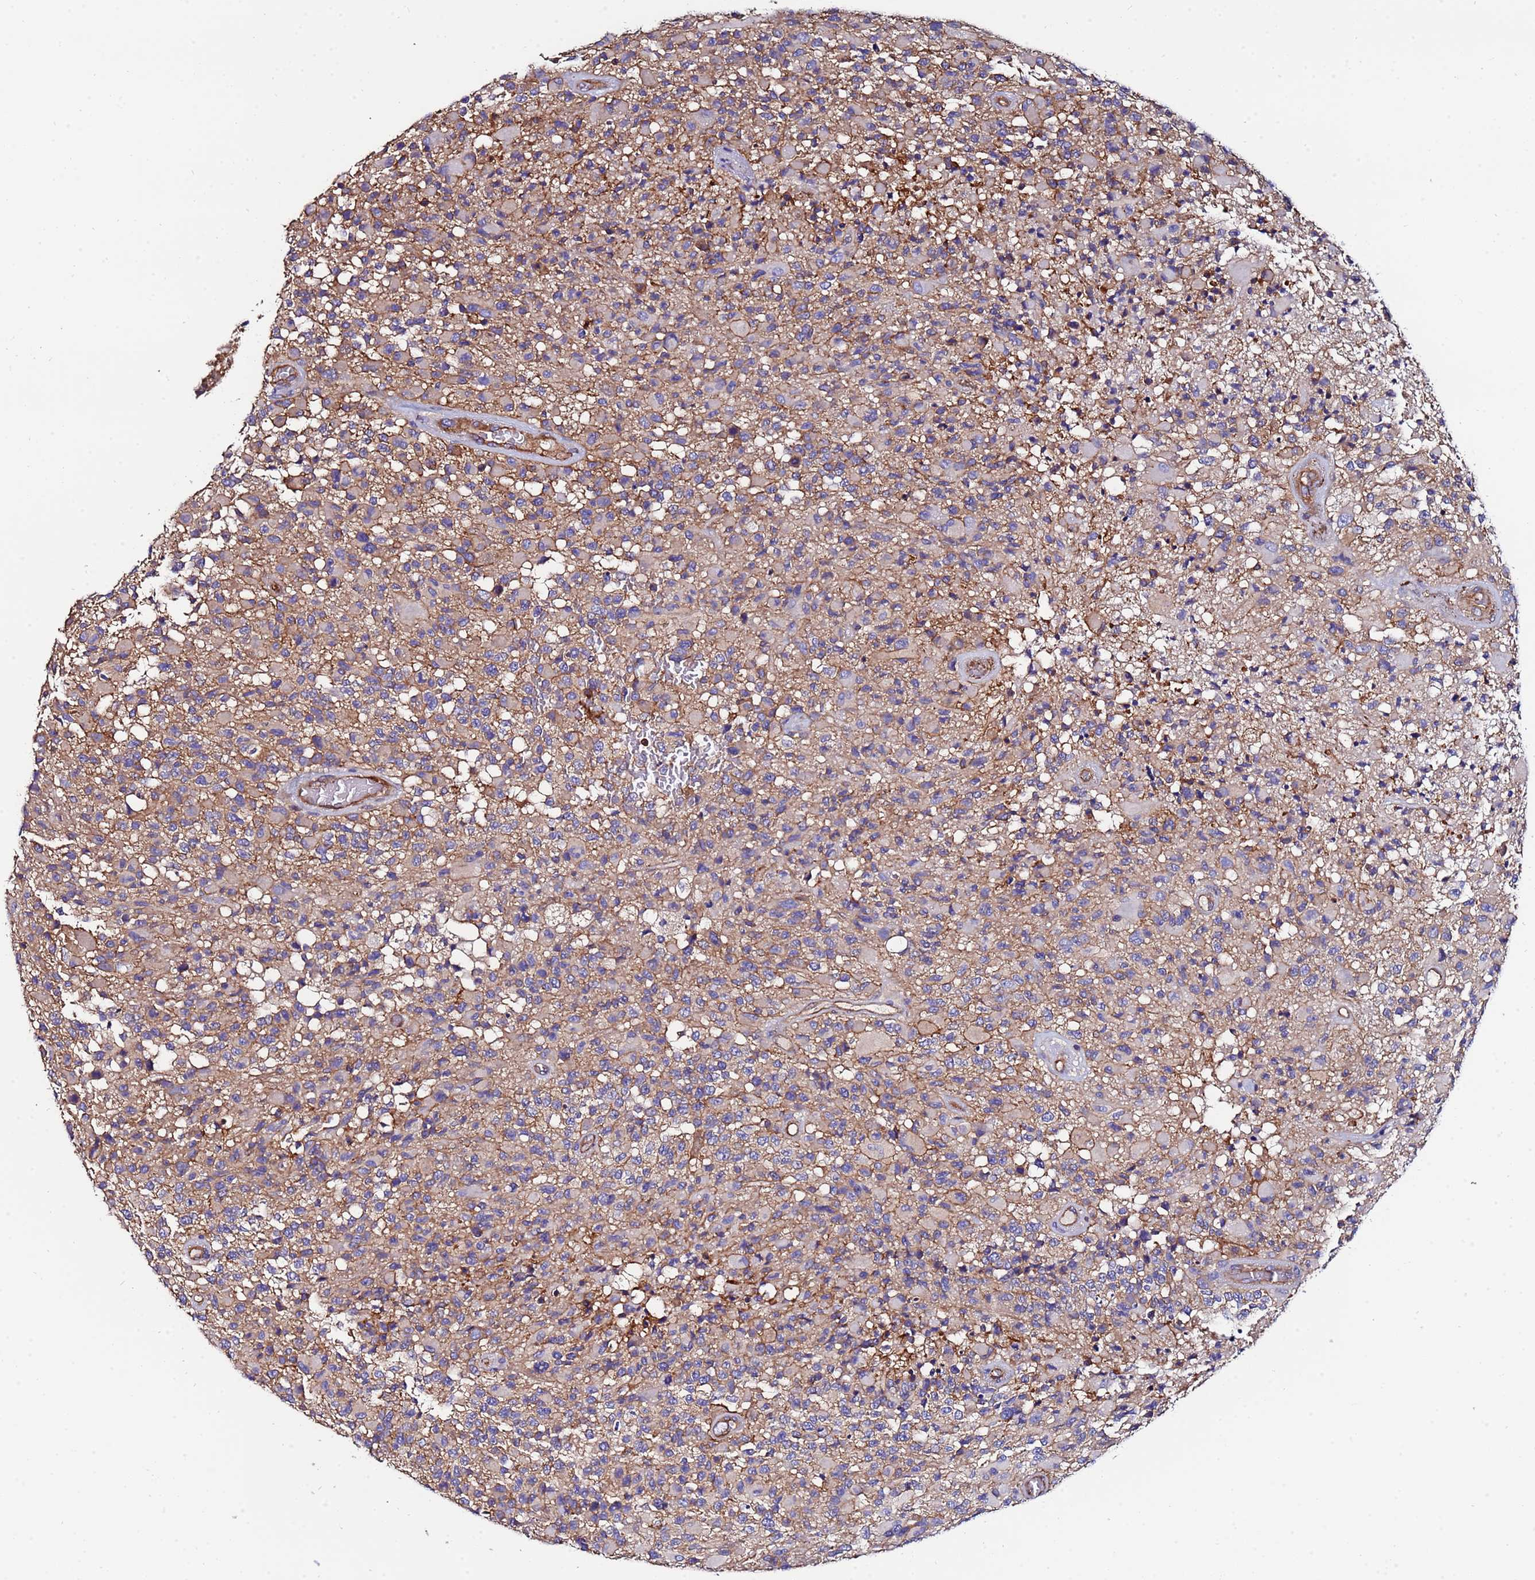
{"staining": {"intensity": "weak", "quantity": ">75%", "location": "cytoplasmic/membranous"}, "tissue": "glioma", "cell_type": "Tumor cells", "image_type": "cancer", "snomed": [{"axis": "morphology", "description": "Glioma, malignant, High grade"}, {"axis": "morphology", "description": "Glioblastoma, NOS"}, {"axis": "topography", "description": "Brain"}], "caption": "IHC histopathology image of neoplastic tissue: glioblastoma stained using immunohistochemistry exhibits low levels of weak protein expression localized specifically in the cytoplasmic/membranous of tumor cells, appearing as a cytoplasmic/membranous brown color.", "gene": "POTEE", "patient": {"sex": "male", "age": 60}}